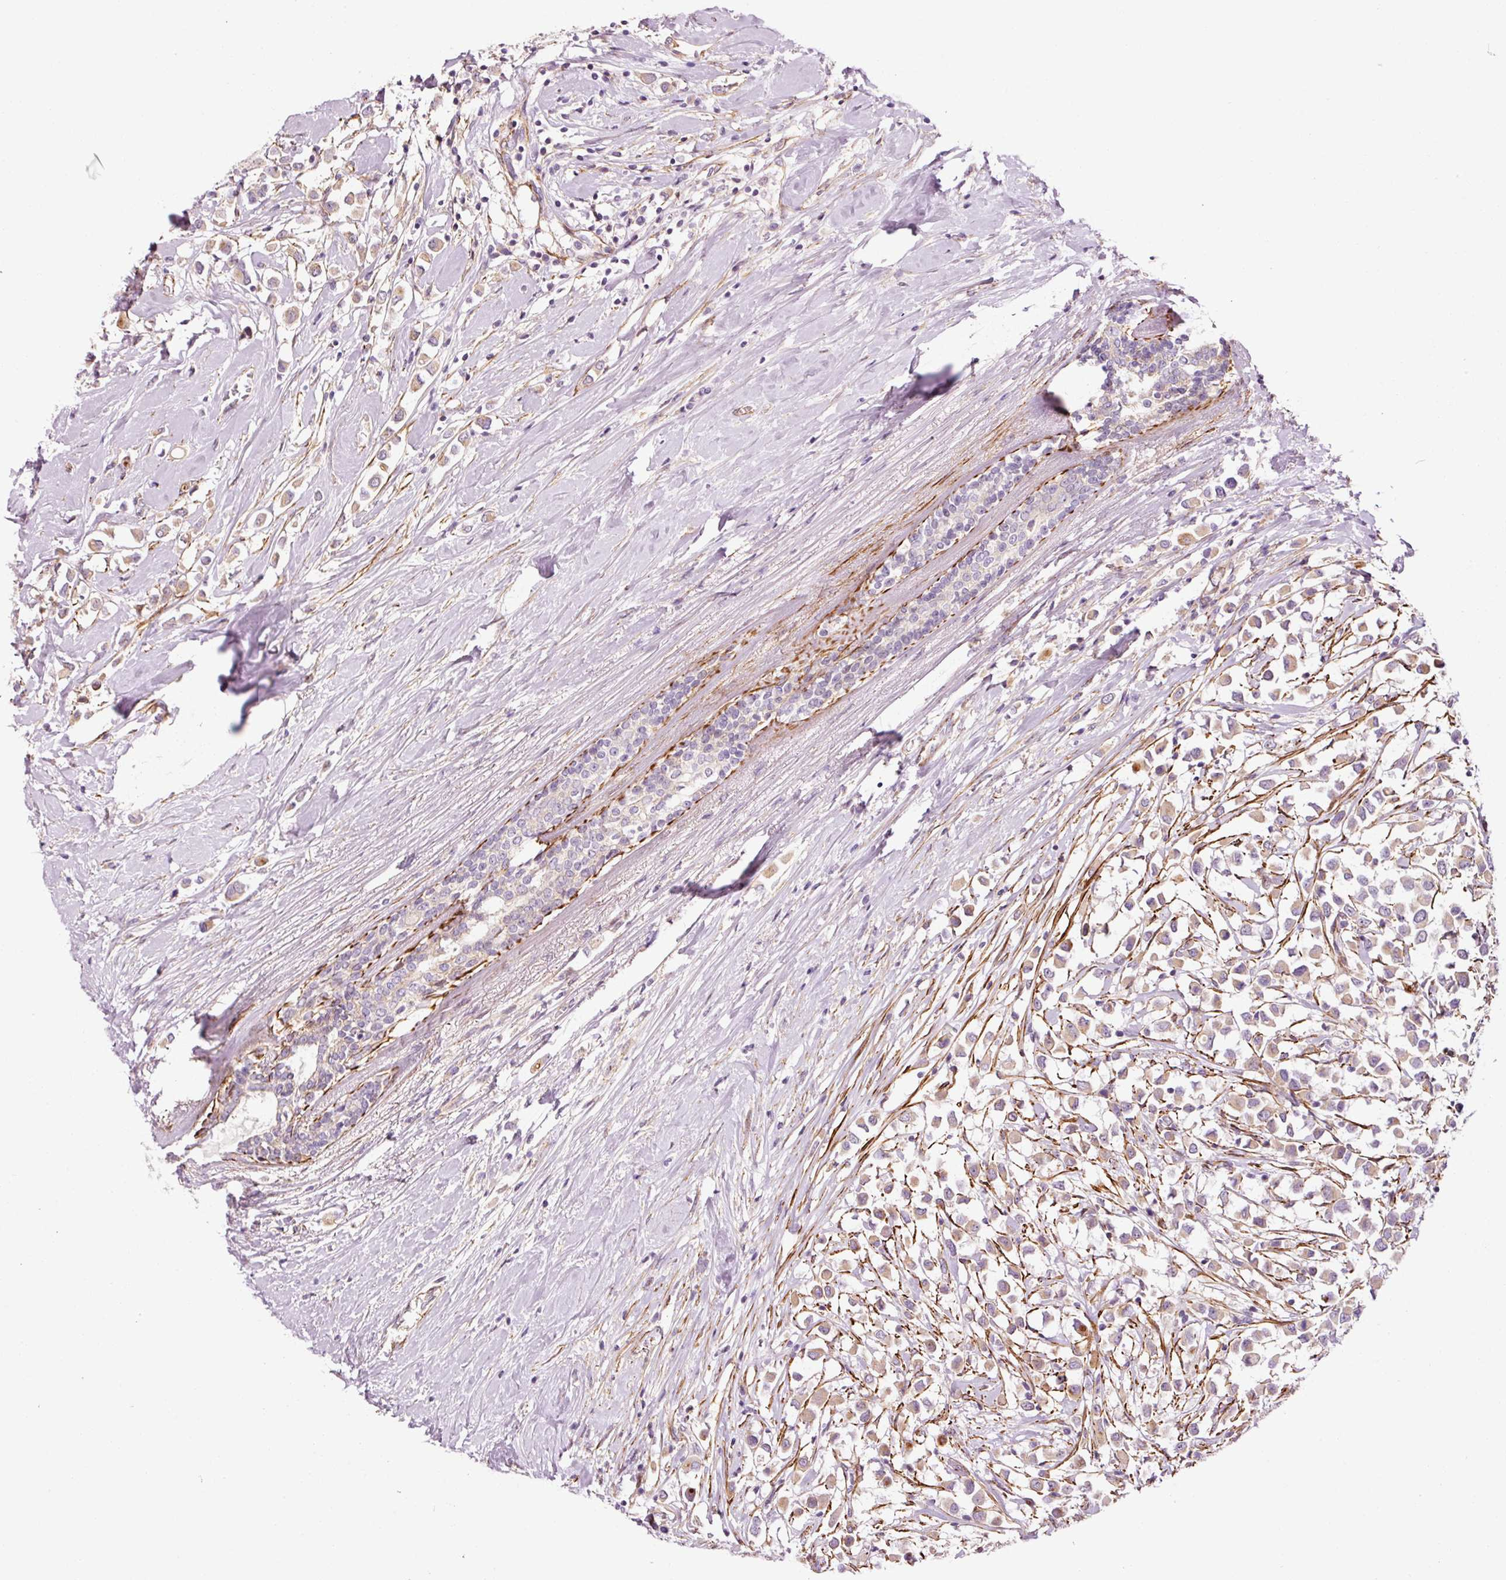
{"staining": {"intensity": "moderate", "quantity": "25%-75%", "location": "cytoplasmic/membranous"}, "tissue": "breast cancer", "cell_type": "Tumor cells", "image_type": "cancer", "snomed": [{"axis": "morphology", "description": "Duct carcinoma"}, {"axis": "topography", "description": "Breast"}], "caption": "Immunohistochemistry histopathology image of neoplastic tissue: breast cancer (invasive ductal carcinoma) stained using IHC shows medium levels of moderate protein expression localized specifically in the cytoplasmic/membranous of tumor cells, appearing as a cytoplasmic/membranous brown color.", "gene": "ANKRD20A1", "patient": {"sex": "female", "age": 61}}